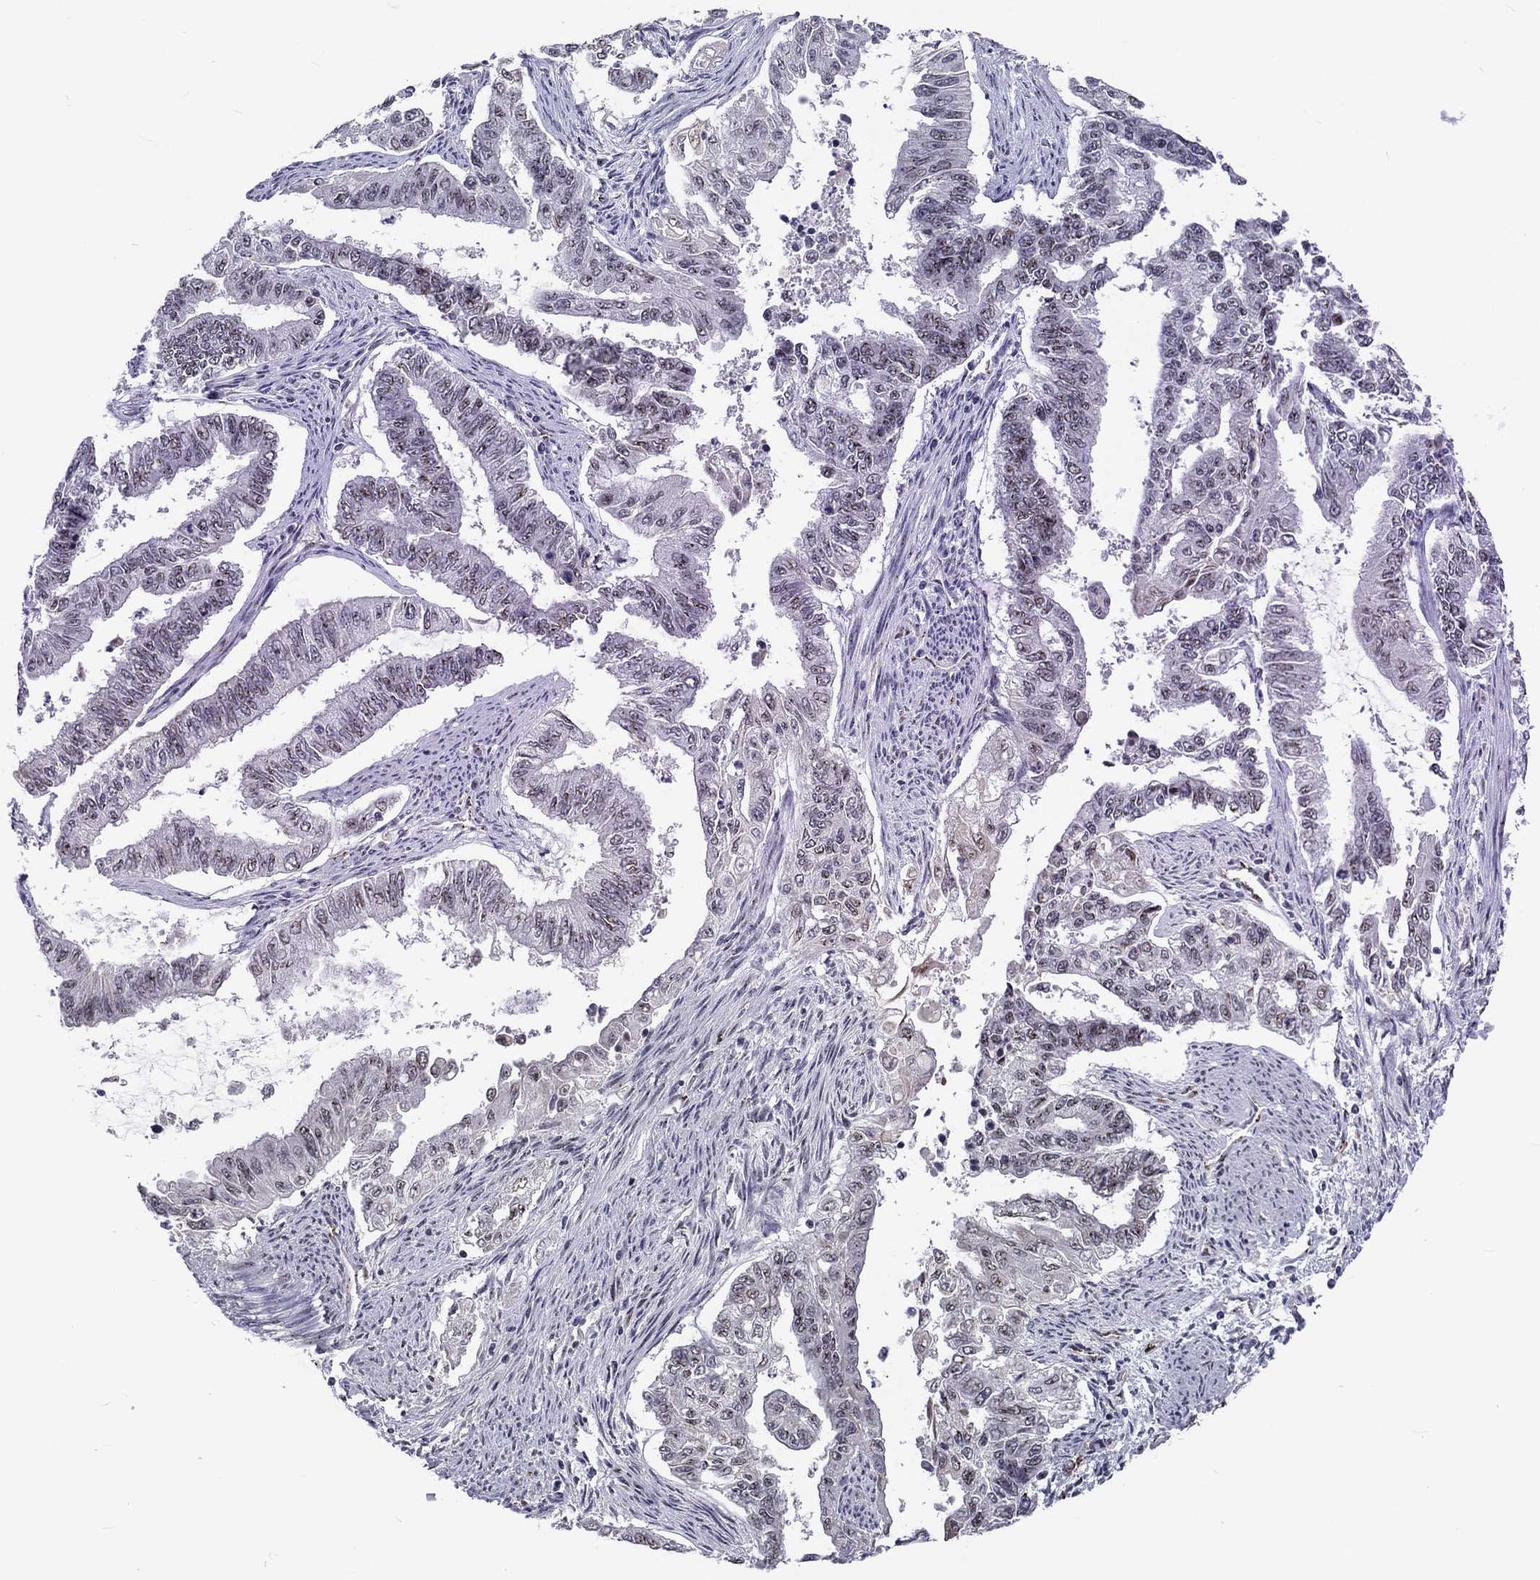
{"staining": {"intensity": "negative", "quantity": "none", "location": "none"}, "tissue": "endometrial cancer", "cell_type": "Tumor cells", "image_type": "cancer", "snomed": [{"axis": "morphology", "description": "Adenocarcinoma, NOS"}, {"axis": "topography", "description": "Uterus"}], "caption": "There is no significant staining in tumor cells of adenocarcinoma (endometrial).", "gene": "ZBED1", "patient": {"sex": "female", "age": 59}}